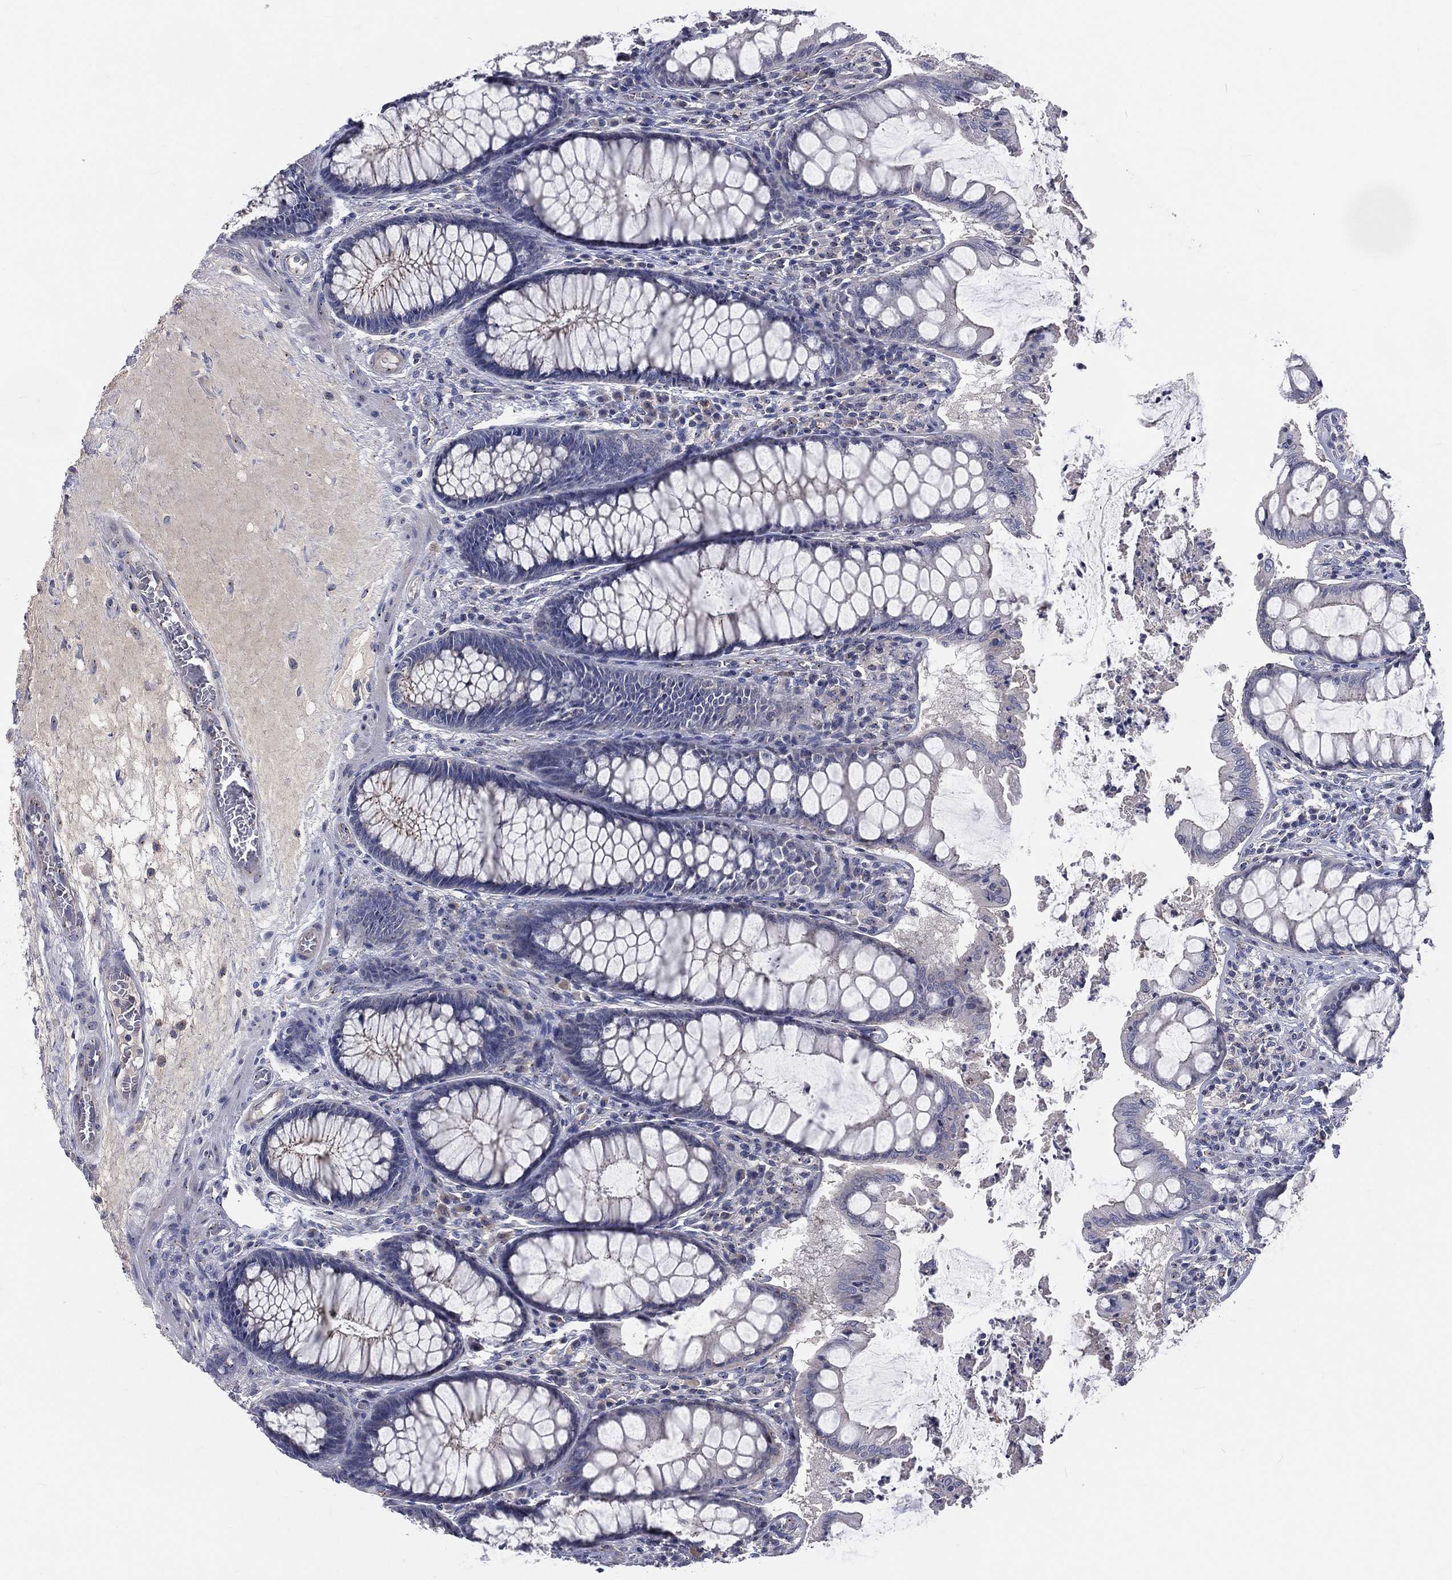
{"staining": {"intensity": "negative", "quantity": "none", "location": "none"}, "tissue": "colon", "cell_type": "Endothelial cells", "image_type": "normal", "snomed": [{"axis": "morphology", "description": "Normal tissue, NOS"}, {"axis": "topography", "description": "Colon"}], "caption": "Immunohistochemical staining of benign colon exhibits no significant expression in endothelial cells.", "gene": "CROCC", "patient": {"sex": "female", "age": 65}}